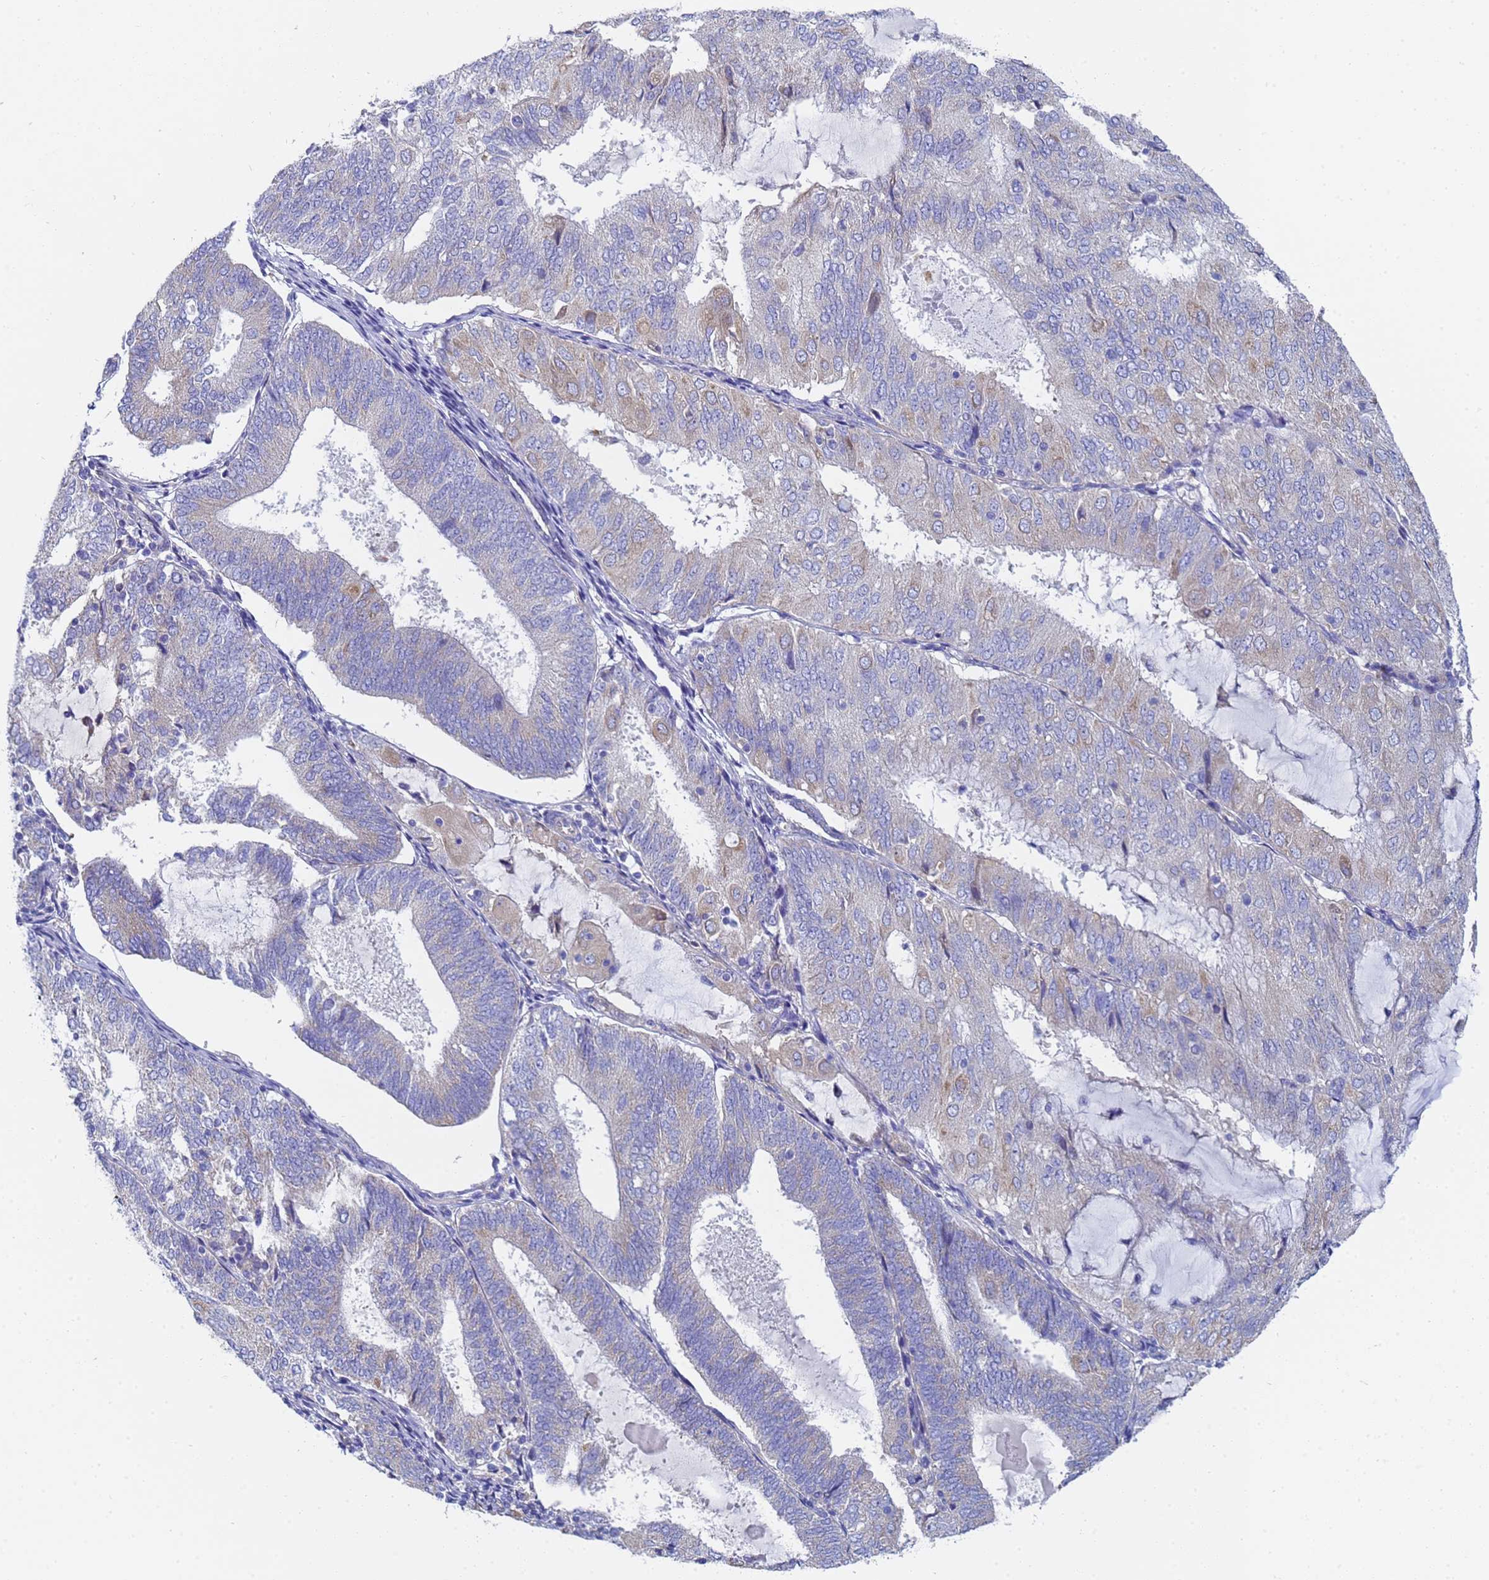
{"staining": {"intensity": "weak", "quantity": "<25%", "location": "cytoplasmic/membranous"}, "tissue": "endometrial cancer", "cell_type": "Tumor cells", "image_type": "cancer", "snomed": [{"axis": "morphology", "description": "Adenocarcinoma, NOS"}, {"axis": "topography", "description": "Endometrium"}], "caption": "IHC histopathology image of human endometrial adenocarcinoma stained for a protein (brown), which demonstrates no expression in tumor cells. (IHC, brightfield microscopy, high magnification).", "gene": "TM4SF4", "patient": {"sex": "female", "age": 81}}